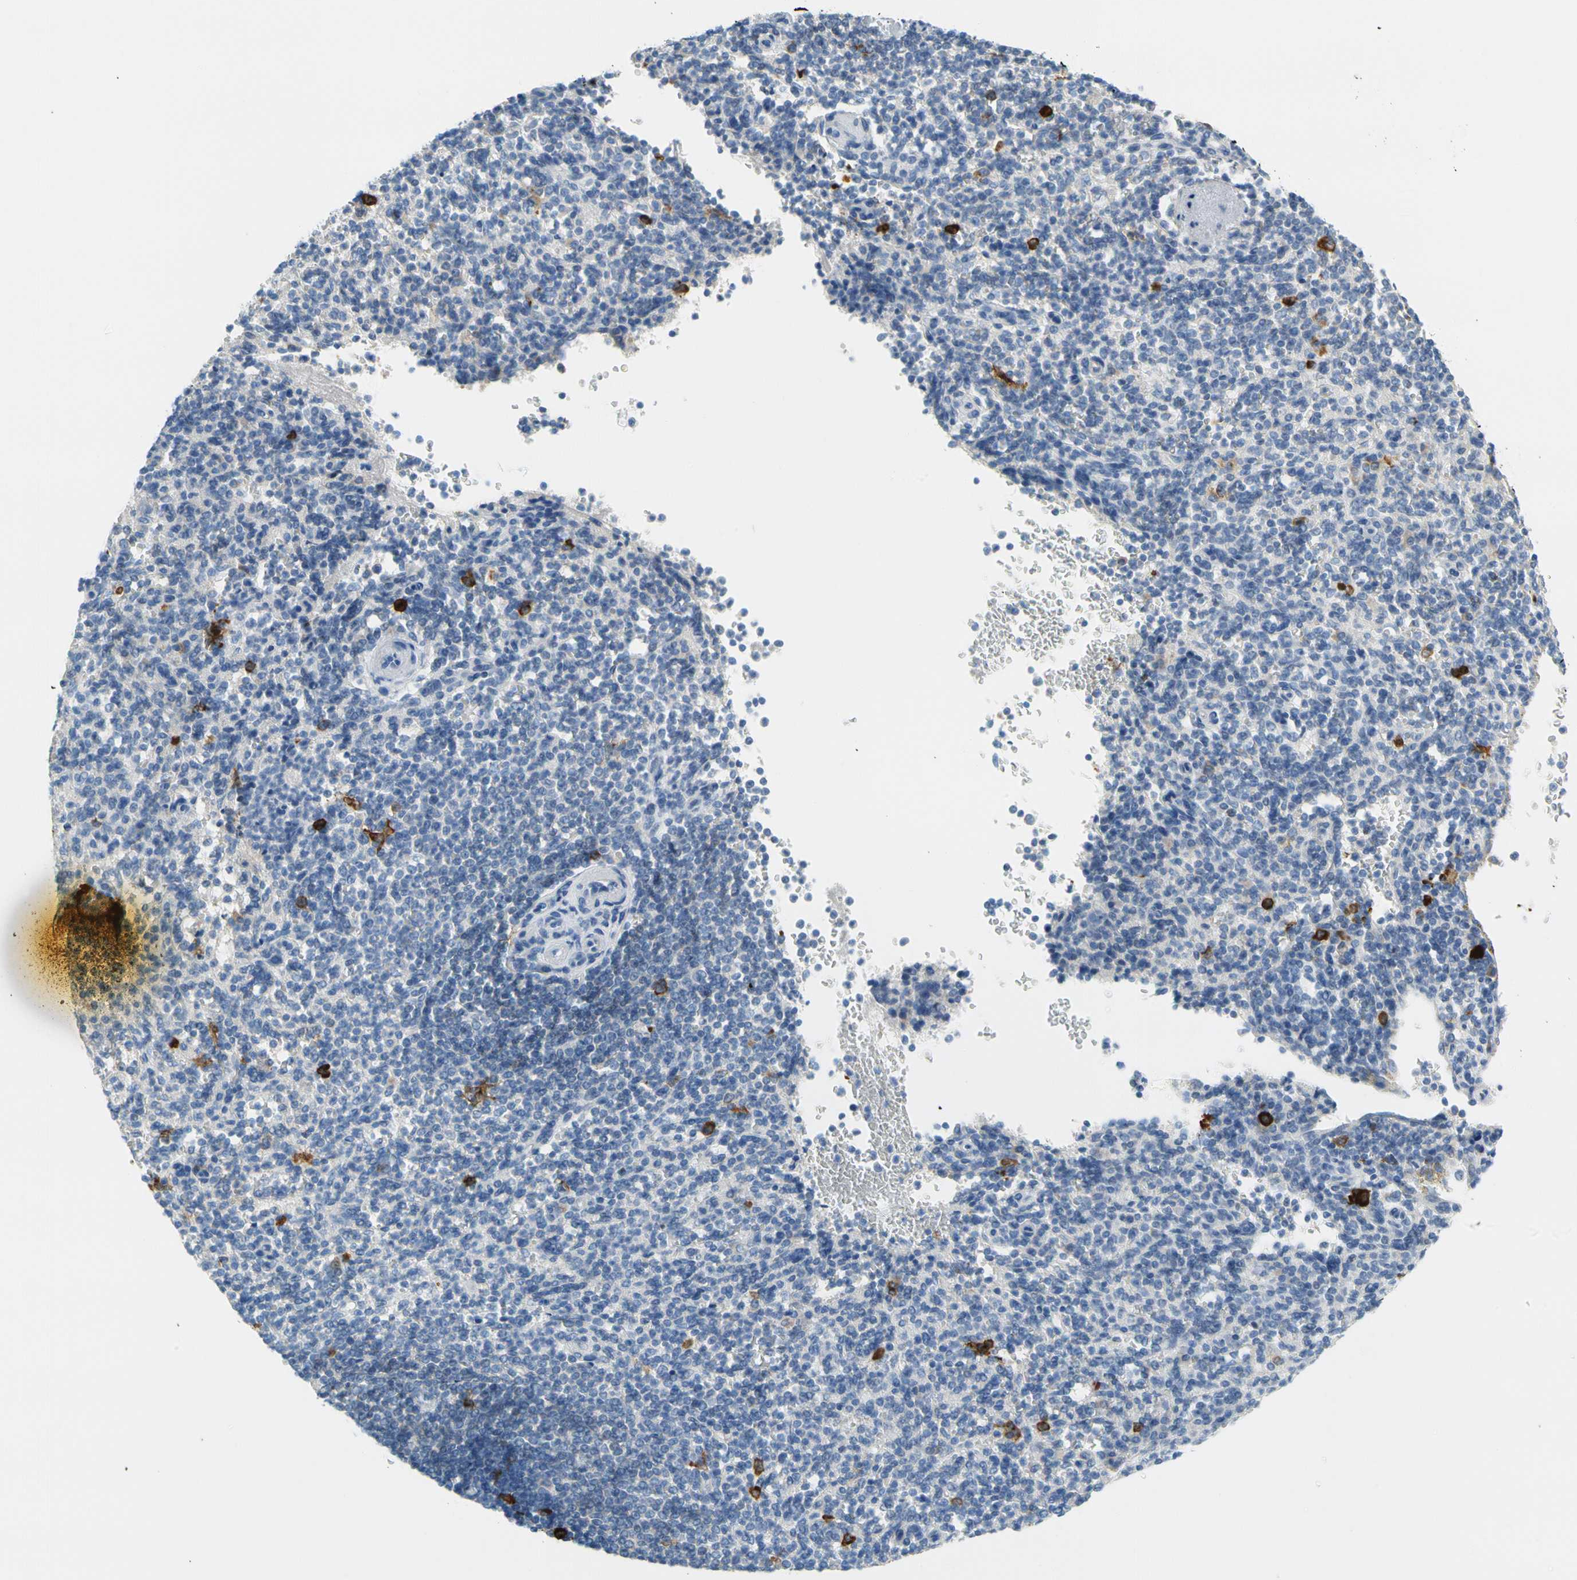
{"staining": {"intensity": "strong", "quantity": "<25%", "location": "cytoplasmic/membranous"}, "tissue": "spleen", "cell_type": "Cells in red pulp", "image_type": "normal", "snomed": [{"axis": "morphology", "description": "Normal tissue, NOS"}, {"axis": "topography", "description": "Spleen"}], "caption": "A medium amount of strong cytoplasmic/membranous staining is seen in about <25% of cells in red pulp in normal spleen.", "gene": "TACC3", "patient": {"sex": "female", "age": 74}}